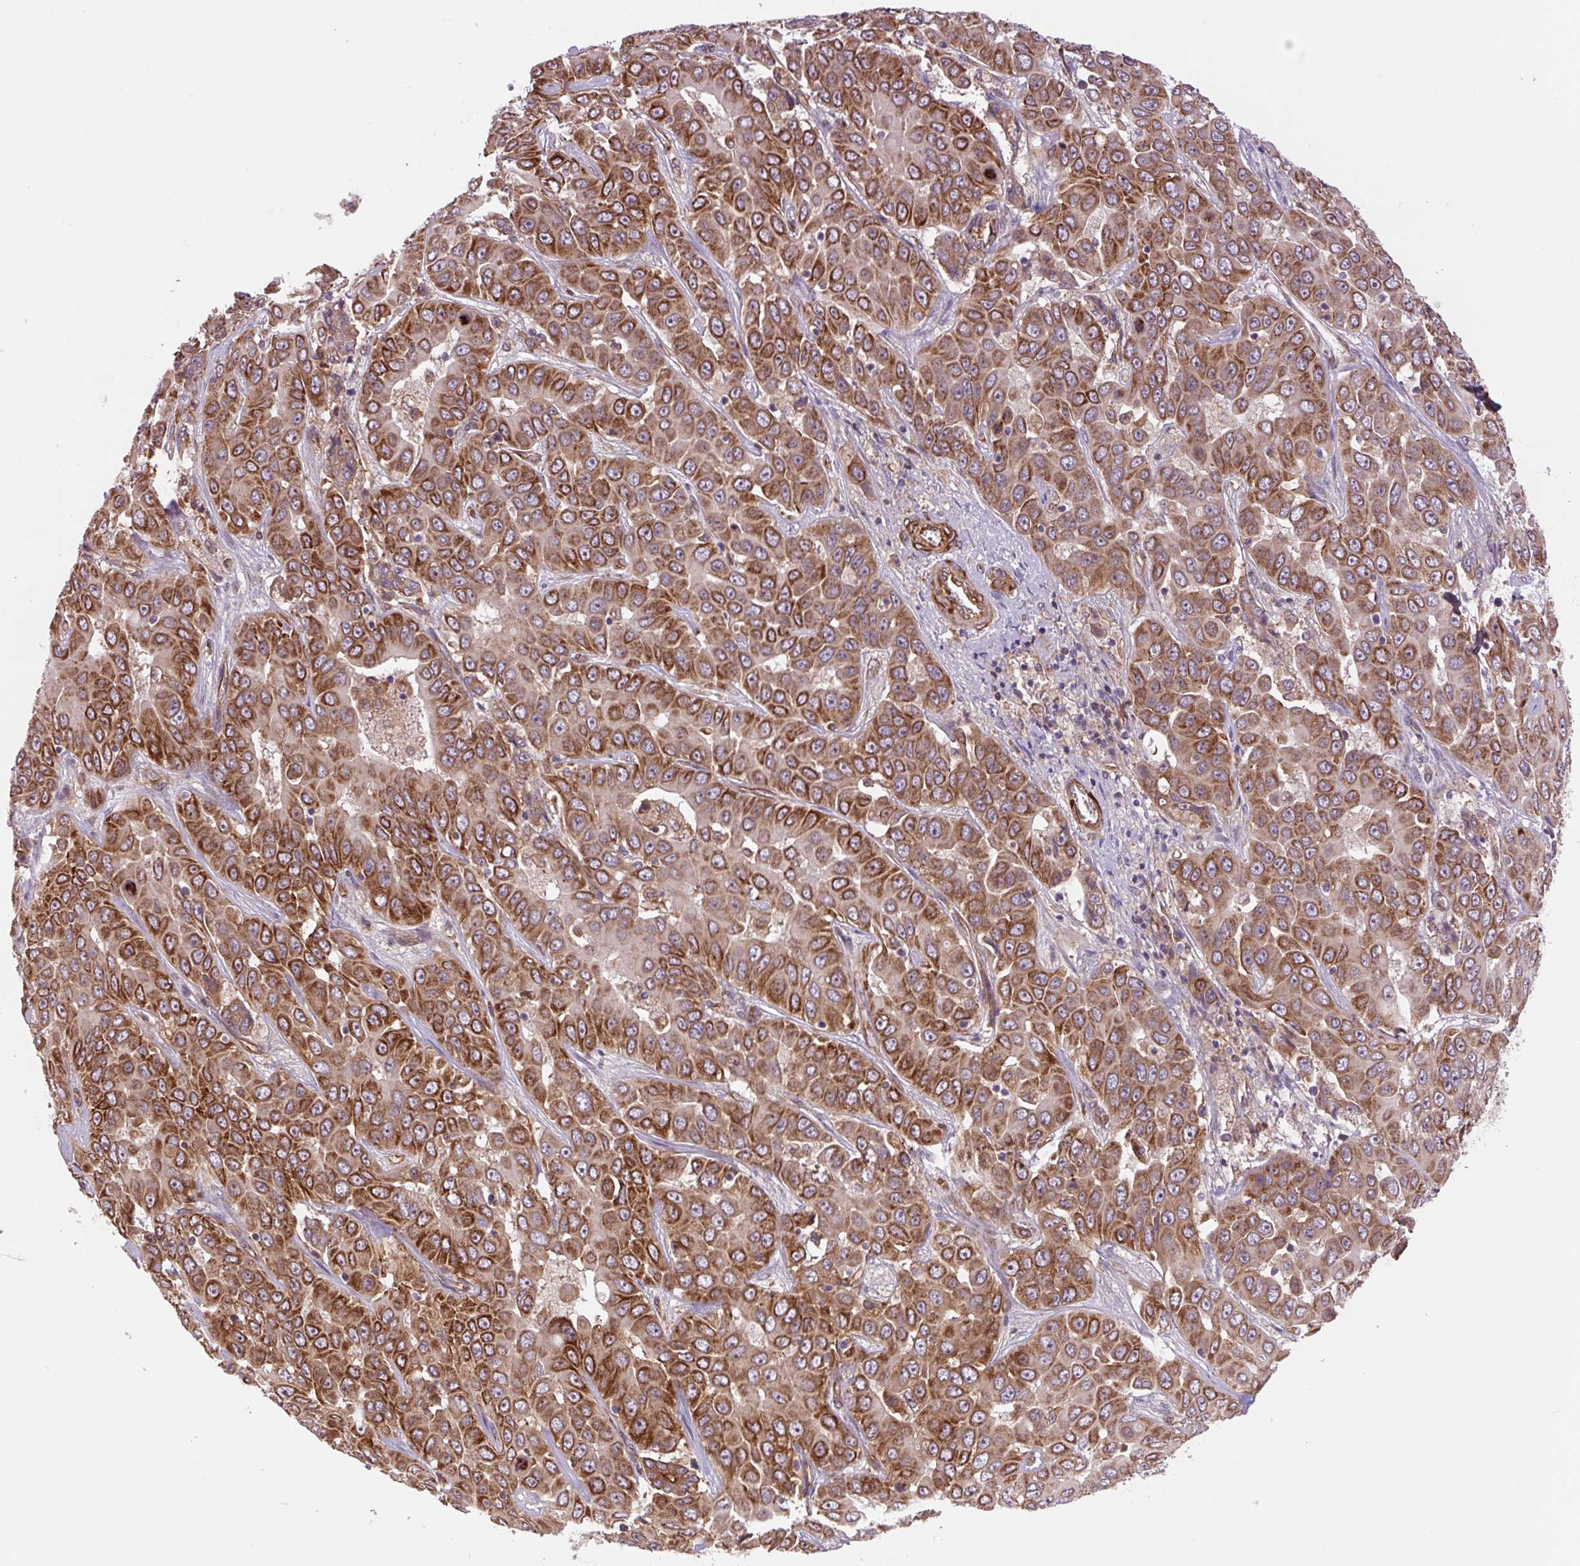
{"staining": {"intensity": "strong", "quantity": ">75%", "location": "cytoplasmic/membranous"}, "tissue": "liver cancer", "cell_type": "Tumor cells", "image_type": "cancer", "snomed": [{"axis": "morphology", "description": "Cholangiocarcinoma"}, {"axis": "topography", "description": "Liver"}], "caption": "An image of liver cholangiocarcinoma stained for a protein demonstrates strong cytoplasmic/membranous brown staining in tumor cells.", "gene": "SEPTIN10", "patient": {"sex": "female", "age": 52}}